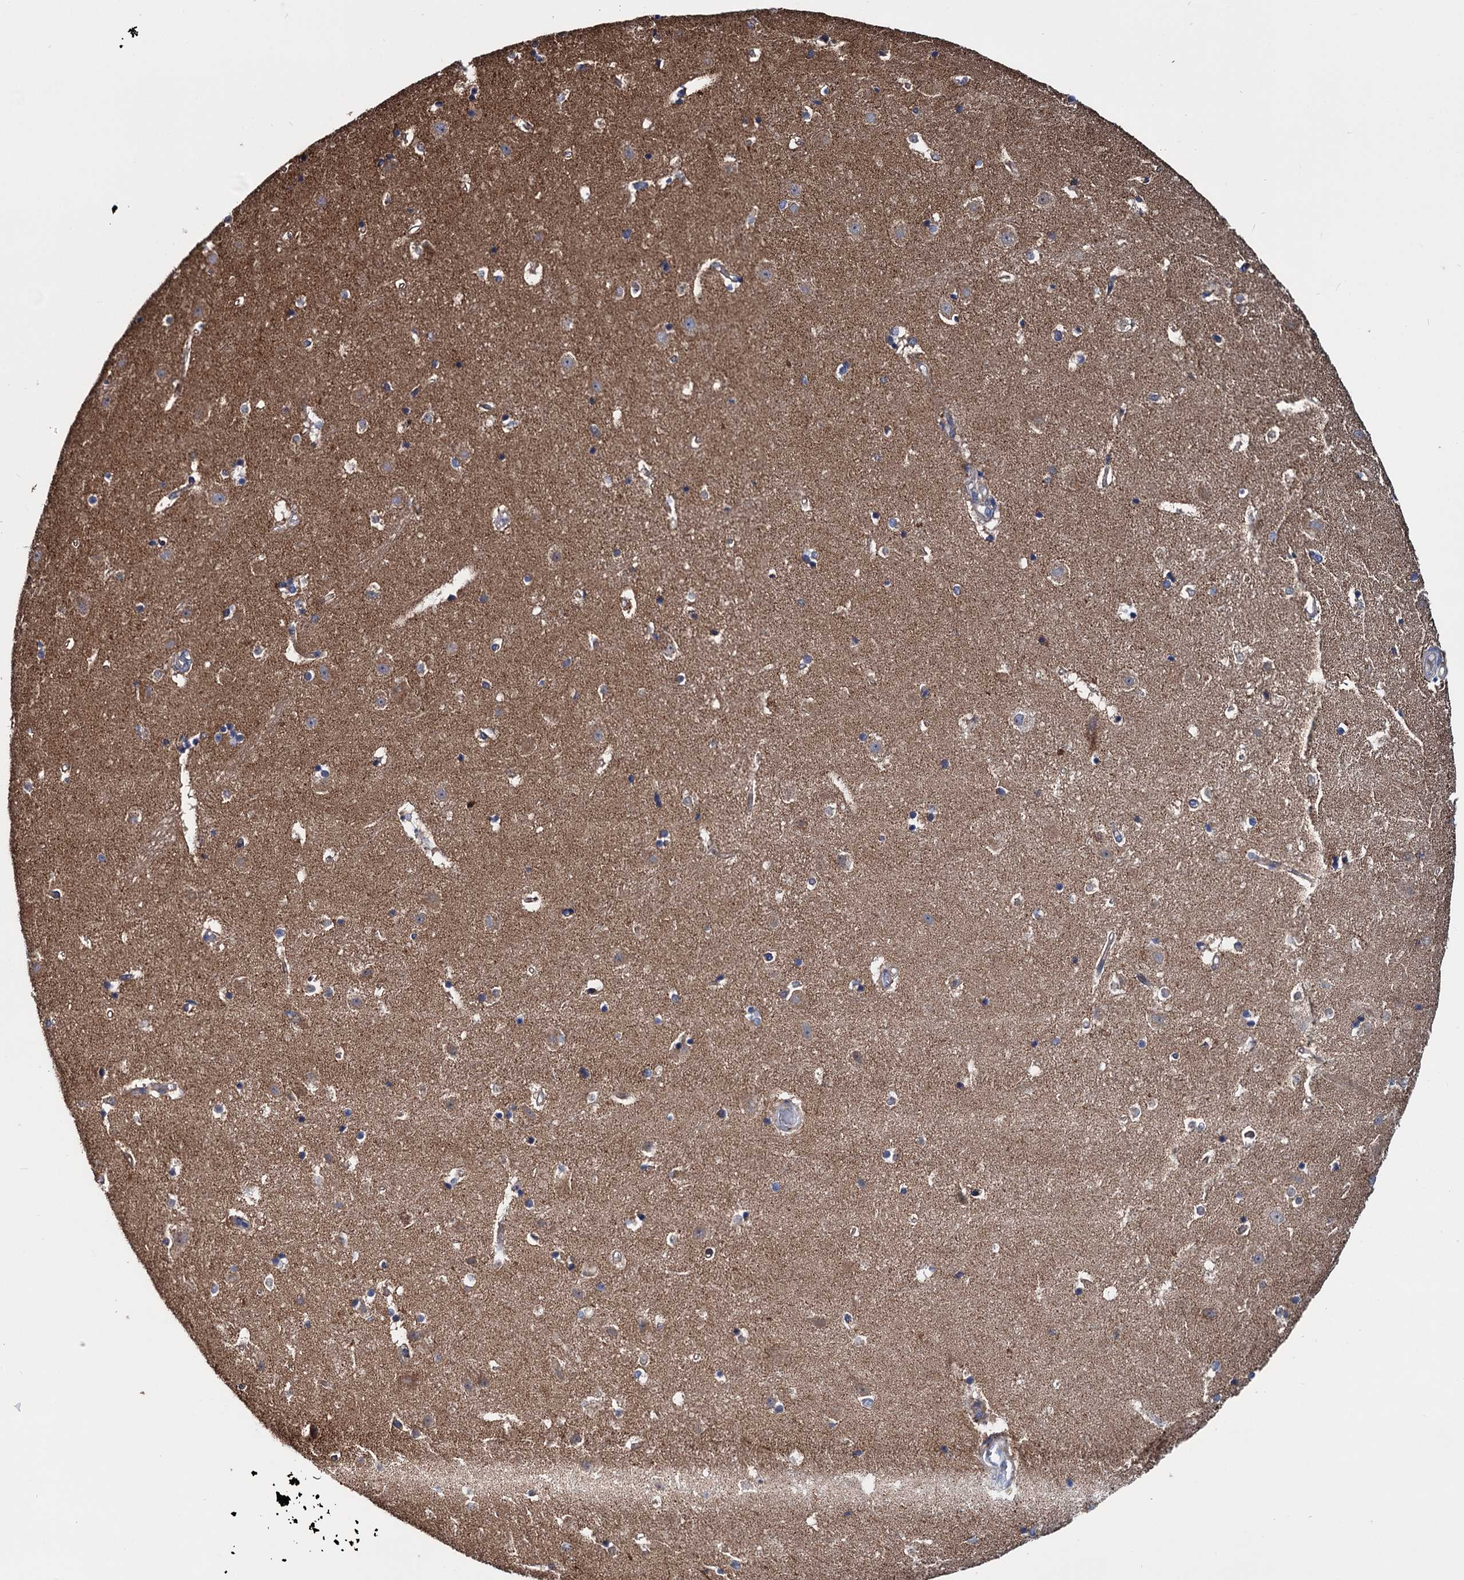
{"staining": {"intensity": "weak", "quantity": "25%-75%", "location": "cytoplasmic/membranous"}, "tissue": "hippocampus", "cell_type": "Glial cells", "image_type": "normal", "snomed": [{"axis": "morphology", "description": "Normal tissue, NOS"}, {"axis": "topography", "description": "Hippocampus"}], "caption": "The micrograph shows immunohistochemical staining of unremarkable hippocampus. There is weak cytoplasmic/membranous expression is identified in about 25%-75% of glial cells. Nuclei are stained in blue.", "gene": "EYA4", "patient": {"sex": "female", "age": 52}}